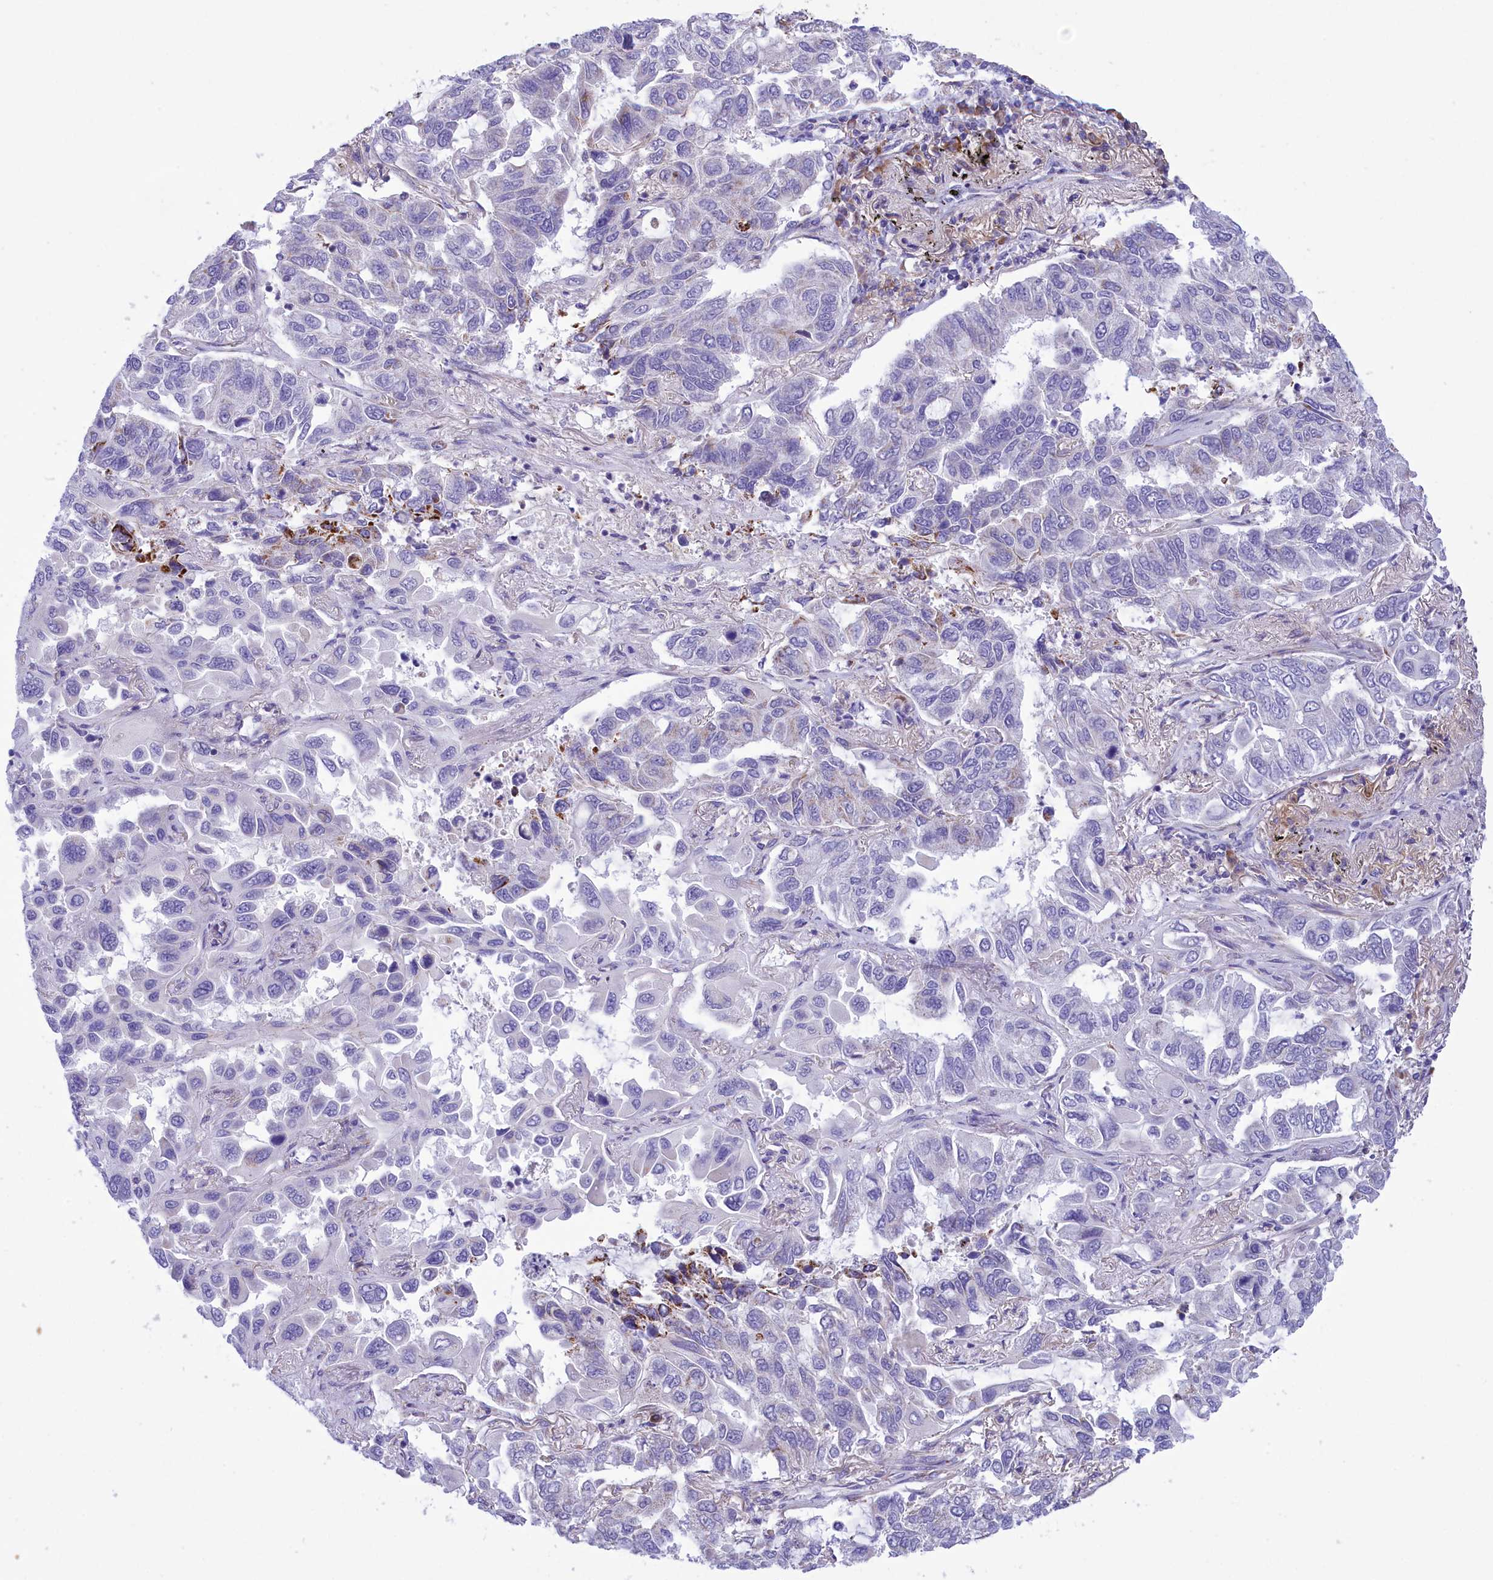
{"staining": {"intensity": "negative", "quantity": "none", "location": "none"}, "tissue": "lung cancer", "cell_type": "Tumor cells", "image_type": "cancer", "snomed": [{"axis": "morphology", "description": "Adenocarcinoma, NOS"}, {"axis": "topography", "description": "Lung"}], "caption": "Tumor cells are negative for protein expression in human lung adenocarcinoma.", "gene": "CORO7-PAM16", "patient": {"sex": "male", "age": 64}}